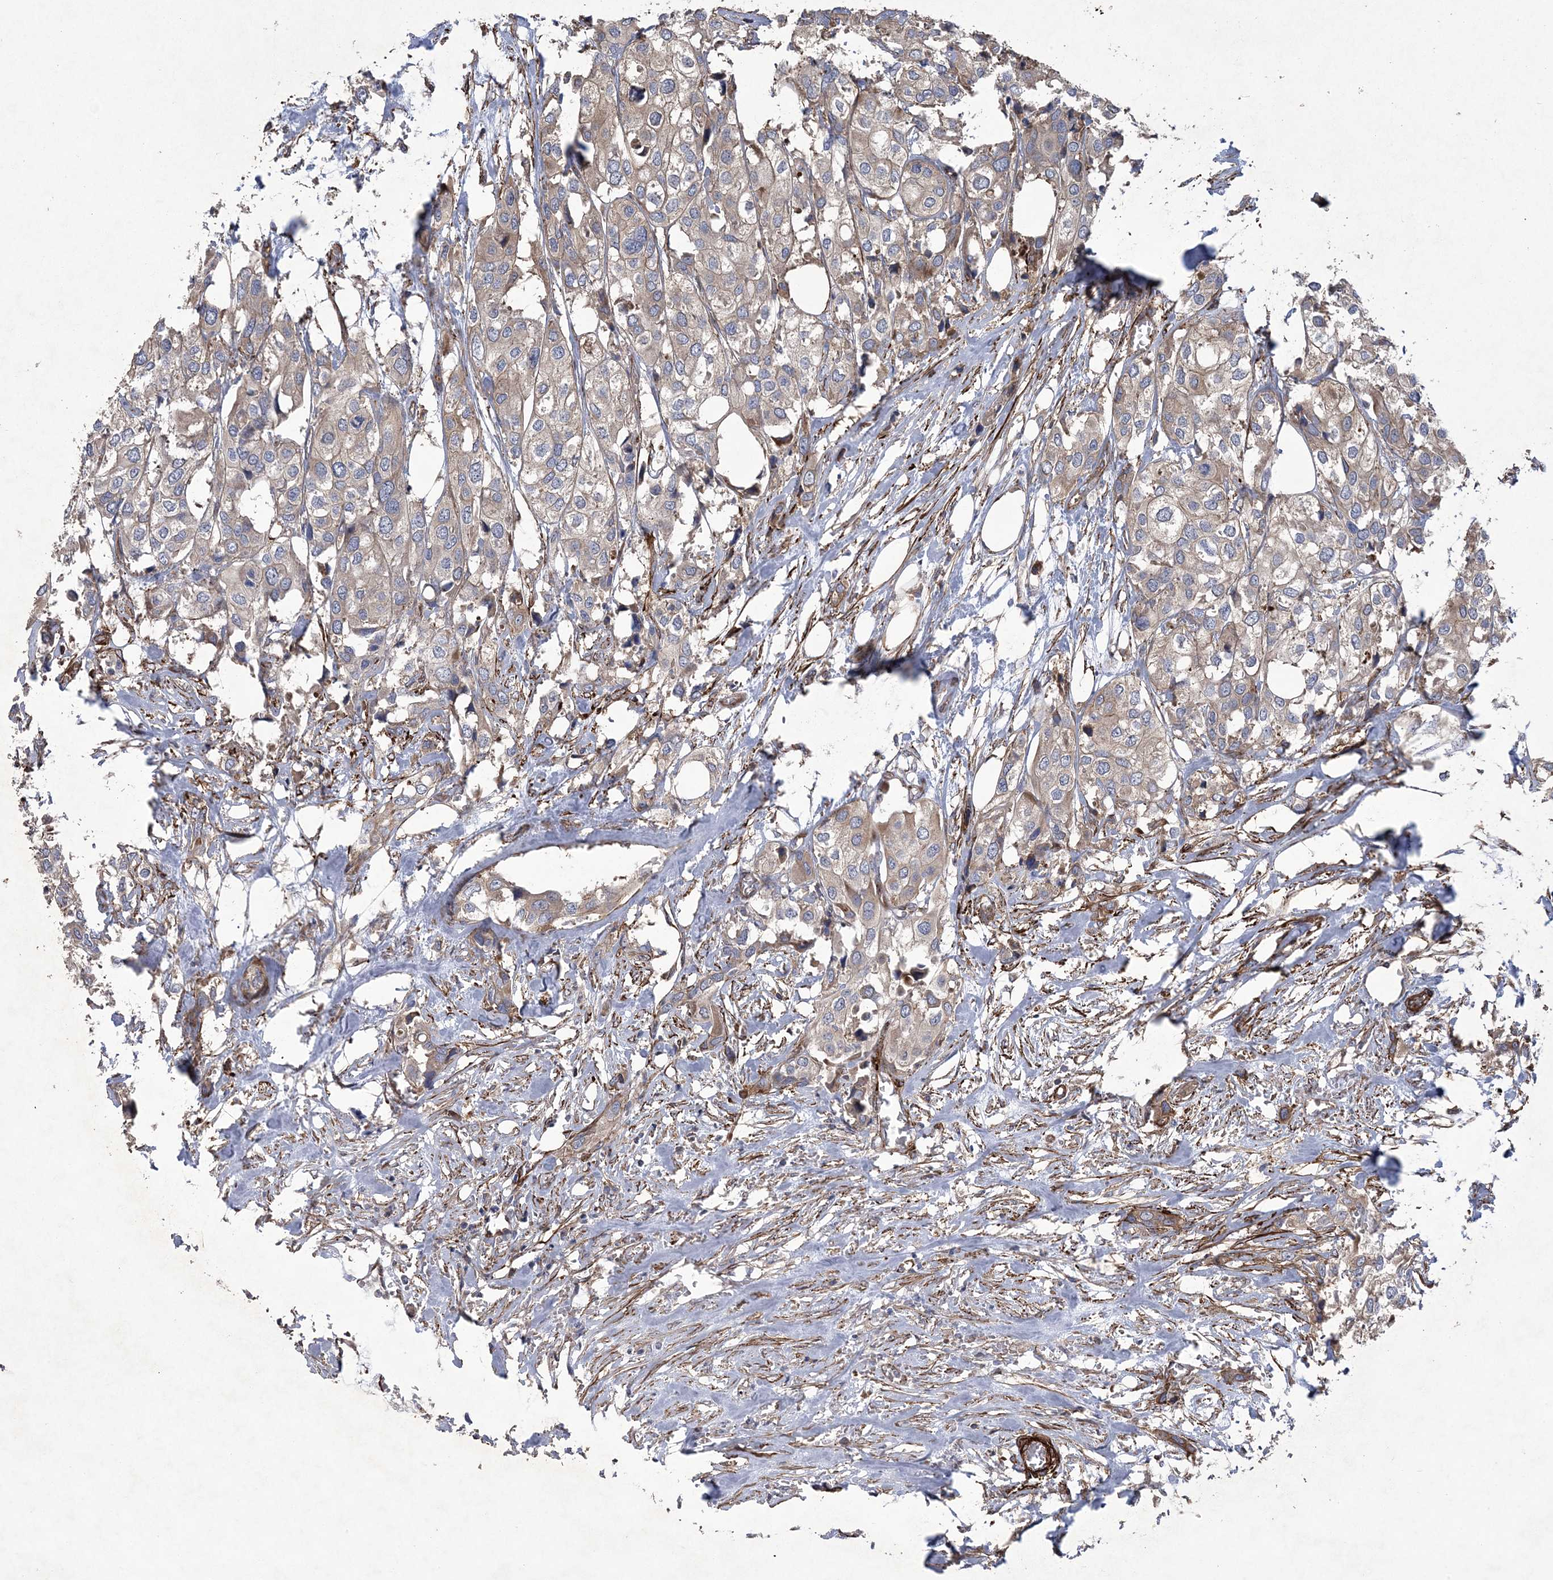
{"staining": {"intensity": "negative", "quantity": "none", "location": "none"}, "tissue": "urothelial cancer", "cell_type": "Tumor cells", "image_type": "cancer", "snomed": [{"axis": "morphology", "description": "Urothelial carcinoma, High grade"}, {"axis": "topography", "description": "Urinary bladder"}], "caption": "The photomicrograph exhibits no significant staining in tumor cells of high-grade urothelial carcinoma.", "gene": "ARSJ", "patient": {"sex": "male", "age": 64}}